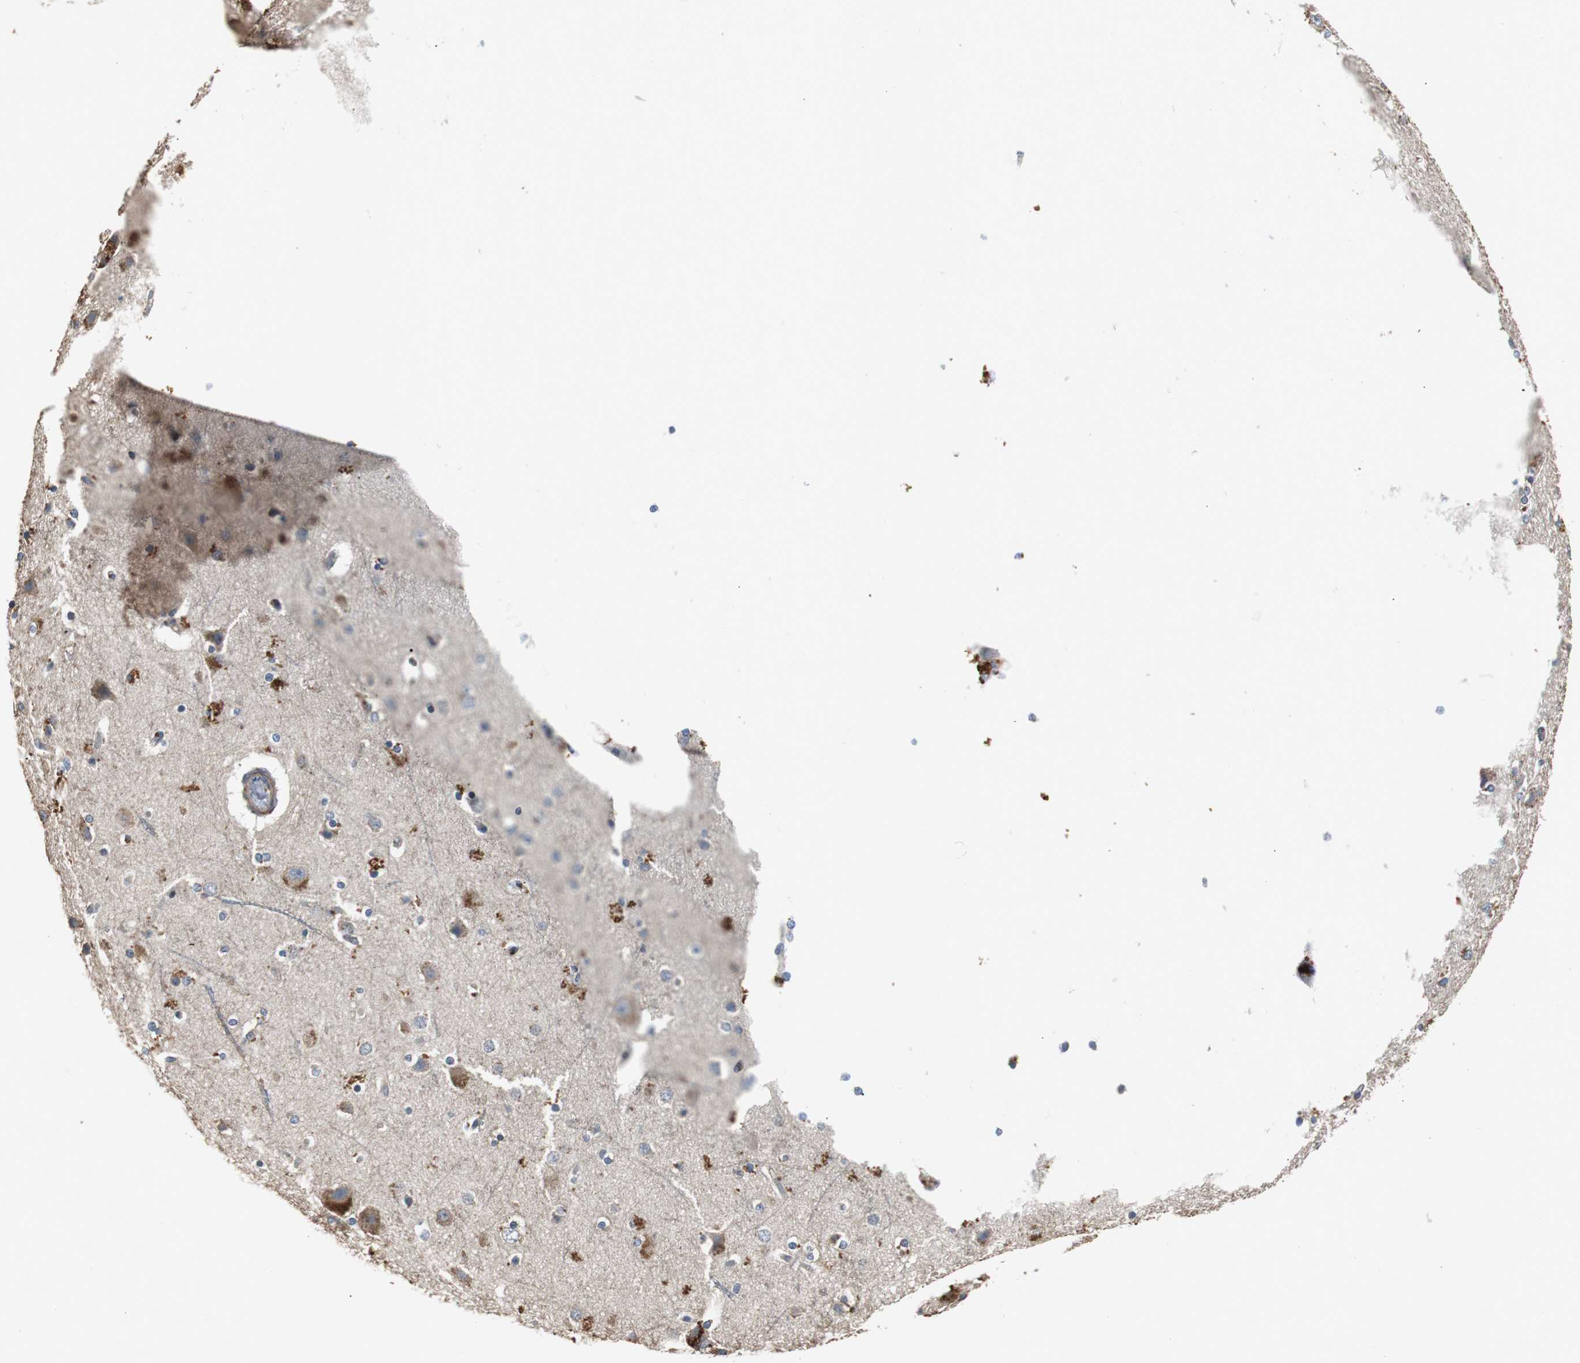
{"staining": {"intensity": "moderate", "quantity": "25%-75%", "location": "cytoplasmic/membranous"}, "tissue": "cerebral cortex", "cell_type": "Endothelial cells", "image_type": "normal", "snomed": [{"axis": "morphology", "description": "Normal tissue, NOS"}, {"axis": "topography", "description": "Cerebral cortex"}], "caption": "Brown immunohistochemical staining in unremarkable cerebral cortex displays moderate cytoplasmic/membranous positivity in about 25%-75% of endothelial cells. The staining was performed using DAB, with brown indicating positive protein expression. Nuclei are stained blue with hematoxylin.", "gene": "TNFRSF14", "patient": {"sex": "female", "age": 54}}